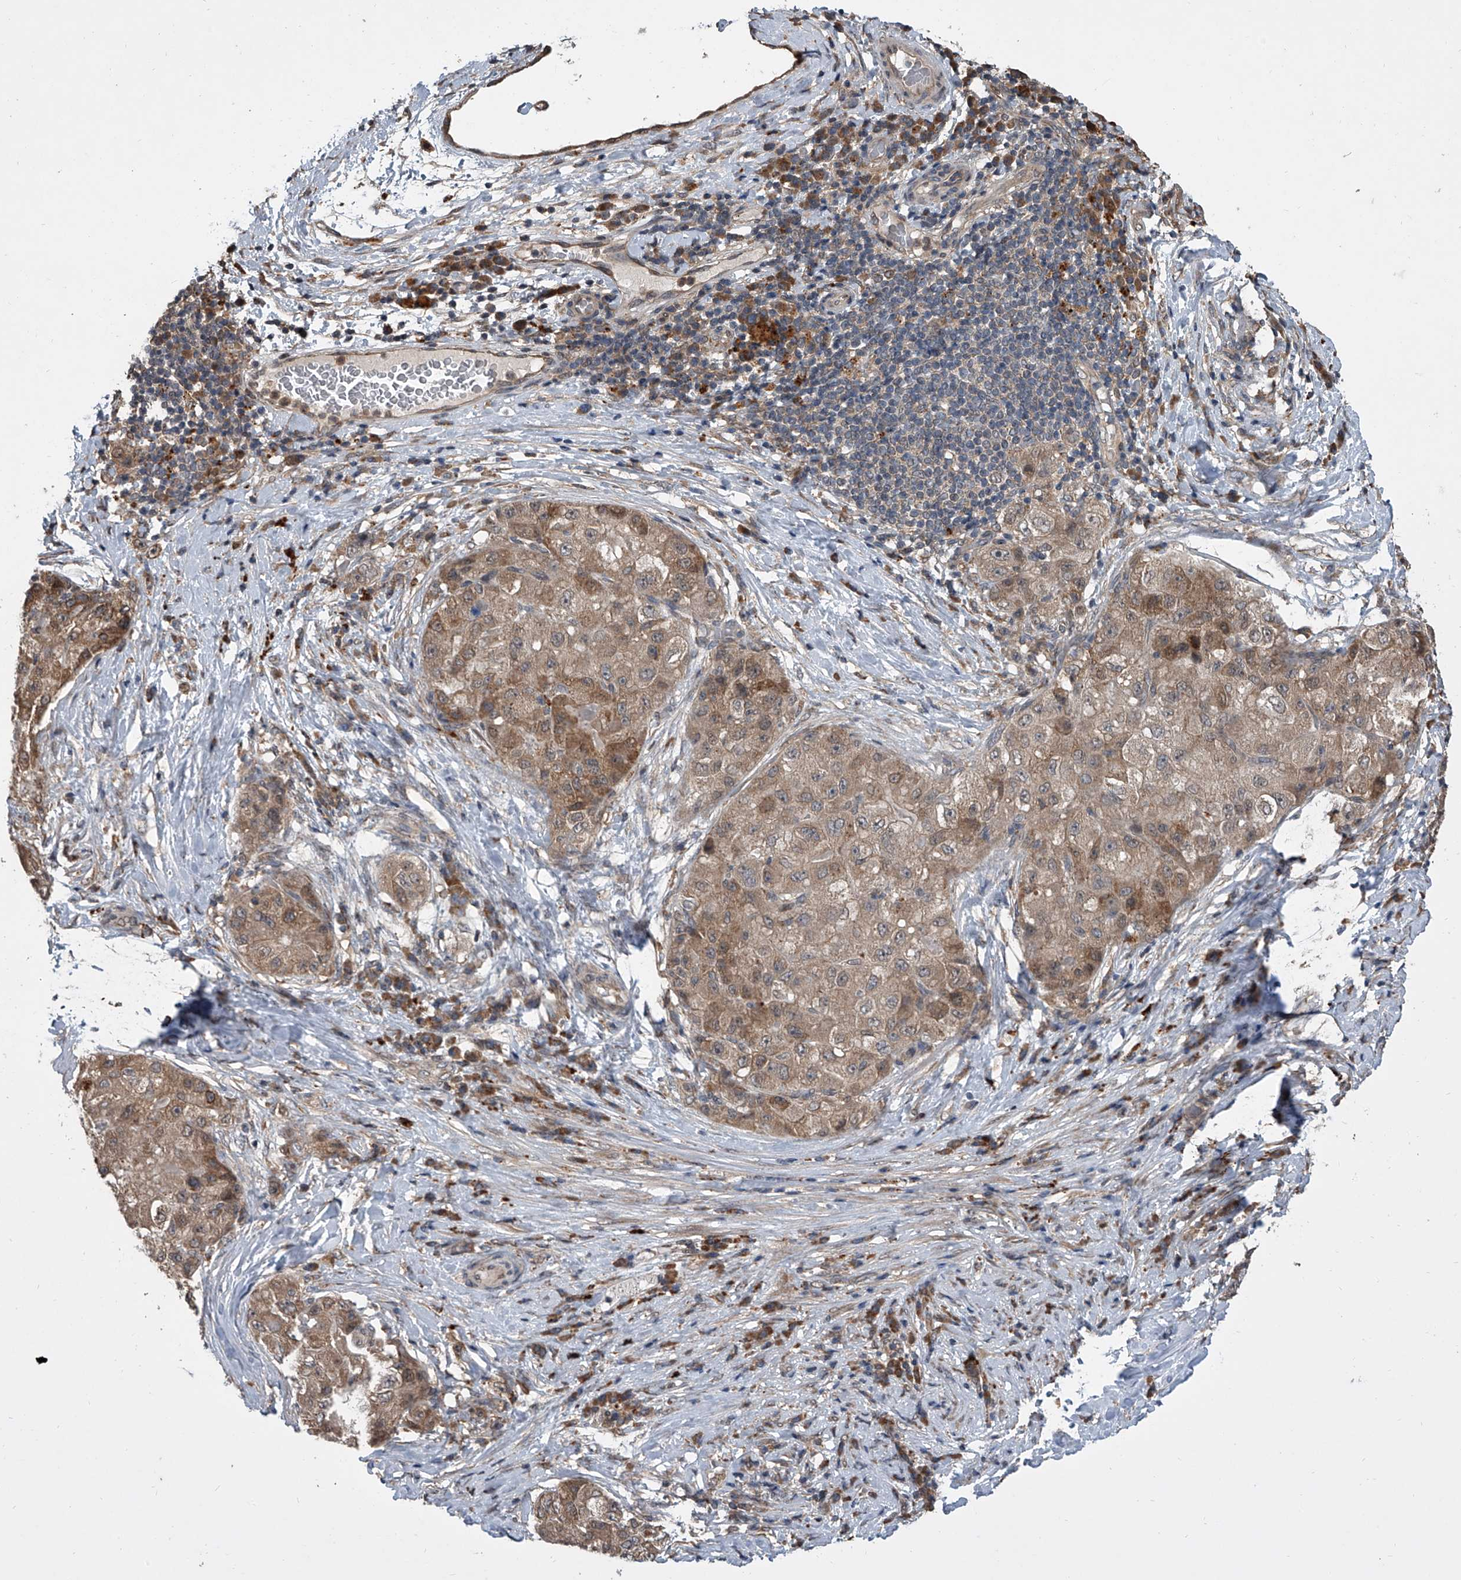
{"staining": {"intensity": "moderate", "quantity": ">75%", "location": "cytoplasmic/membranous"}, "tissue": "liver cancer", "cell_type": "Tumor cells", "image_type": "cancer", "snomed": [{"axis": "morphology", "description": "Carcinoma, Hepatocellular, NOS"}, {"axis": "topography", "description": "Liver"}], "caption": "Immunohistochemistry (IHC) photomicrograph of human liver cancer stained for a protein (brown), which exhibits medium levels of moderate cytoplasmic/membranous positivity in approximately >75% of tumor cells.", "gene": "GEMIN8", "patient": {"sex": "male", "age": 80}}